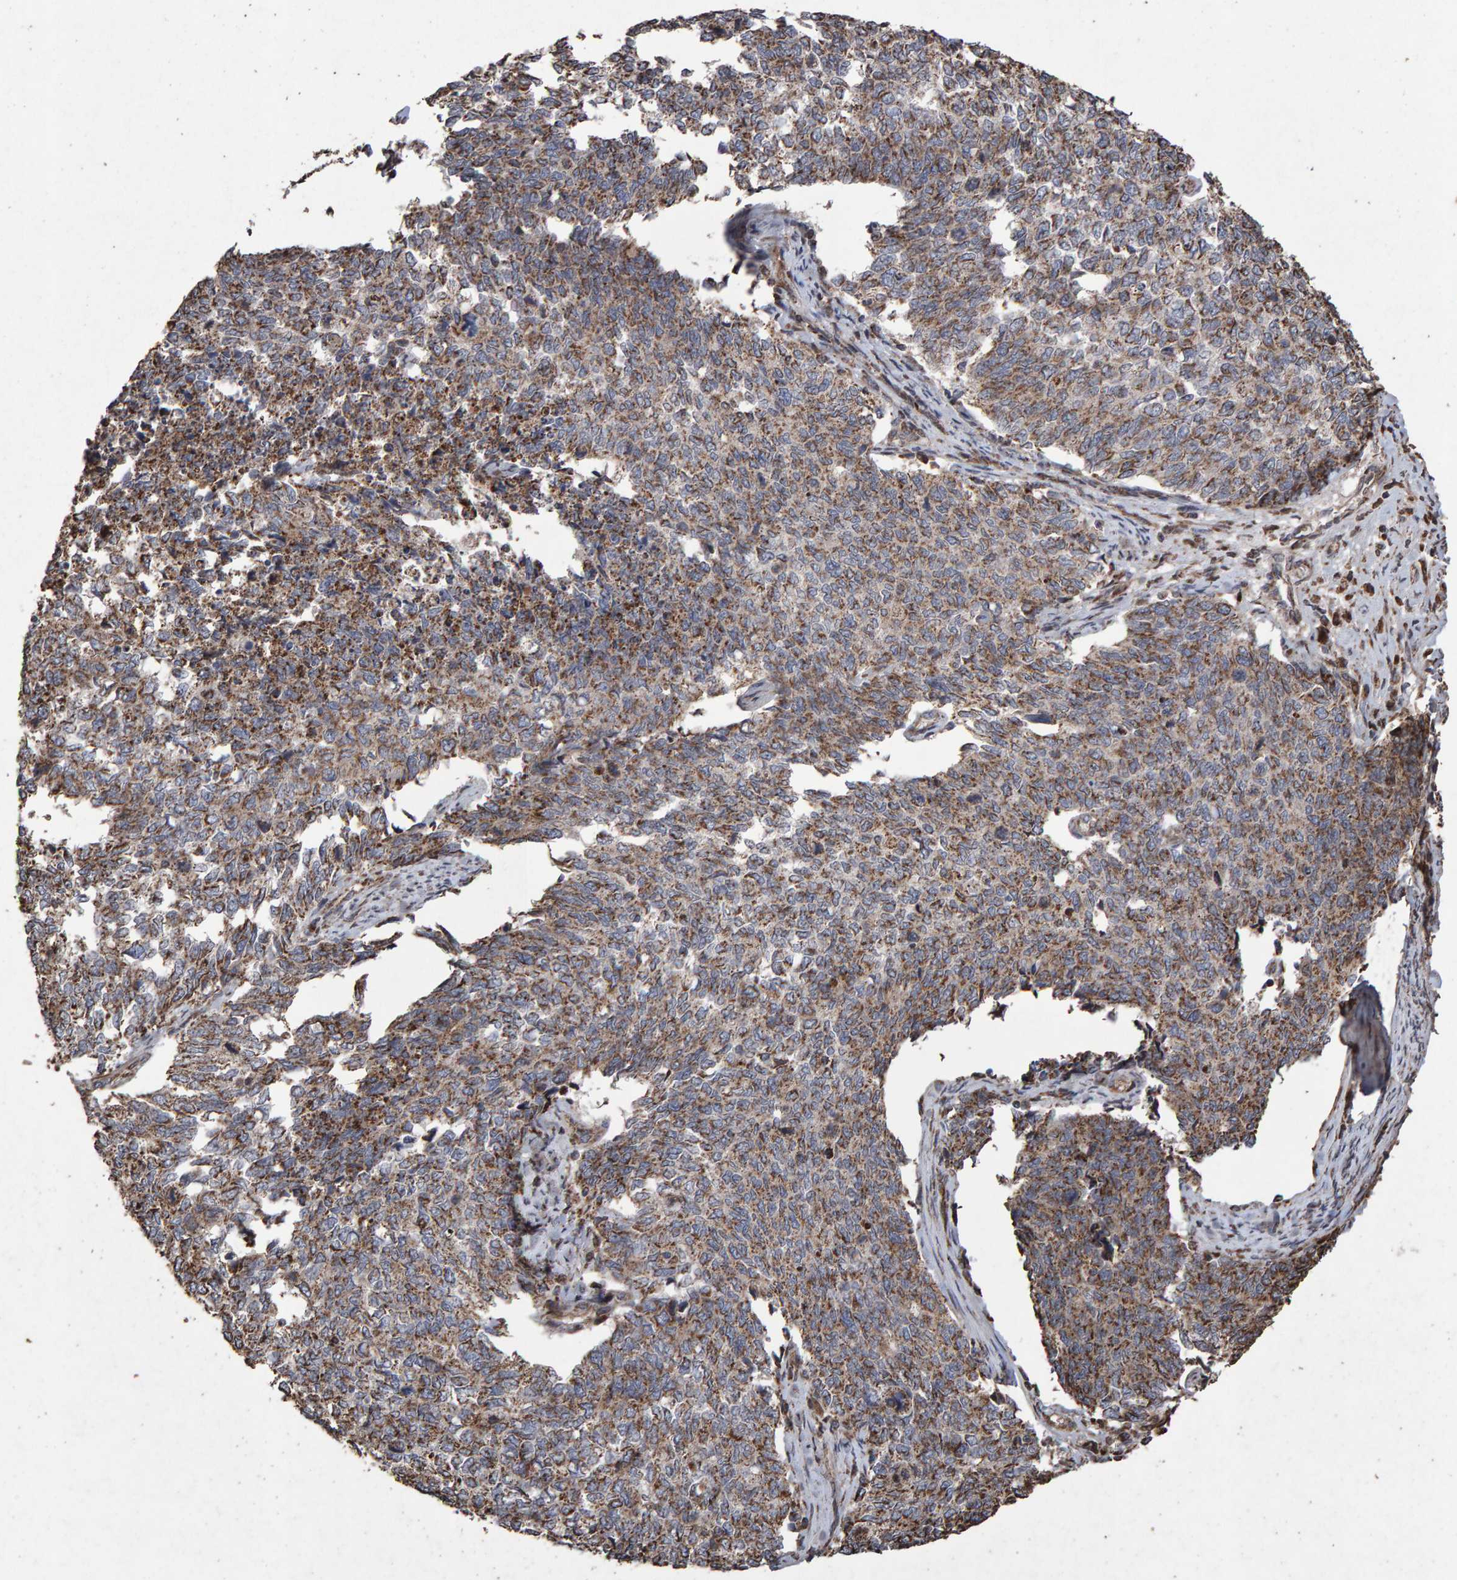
{"staining": {"intensity": "weak", "quantity": ">75%", "location": "cytoplasmic/membranous"}, "tissue": "cervical cancer", "cell_type": "Tumor cells", "image_type": "cancer", "snomed": [{"axis": "morphology", "description": "Squamous cell carcinoma, NOS"}, {"axis": "topography", "description": "Cervix"}], "caption": "A histopathology image showing weak cytoplasmic/membranous expression in about >75% of tumor cells in cervical squamous cell carcinoma, as visualized by brown immunohistochemical staining.", "gene": "OSBP2", "patient": {"sex": "female", "age": 63}}